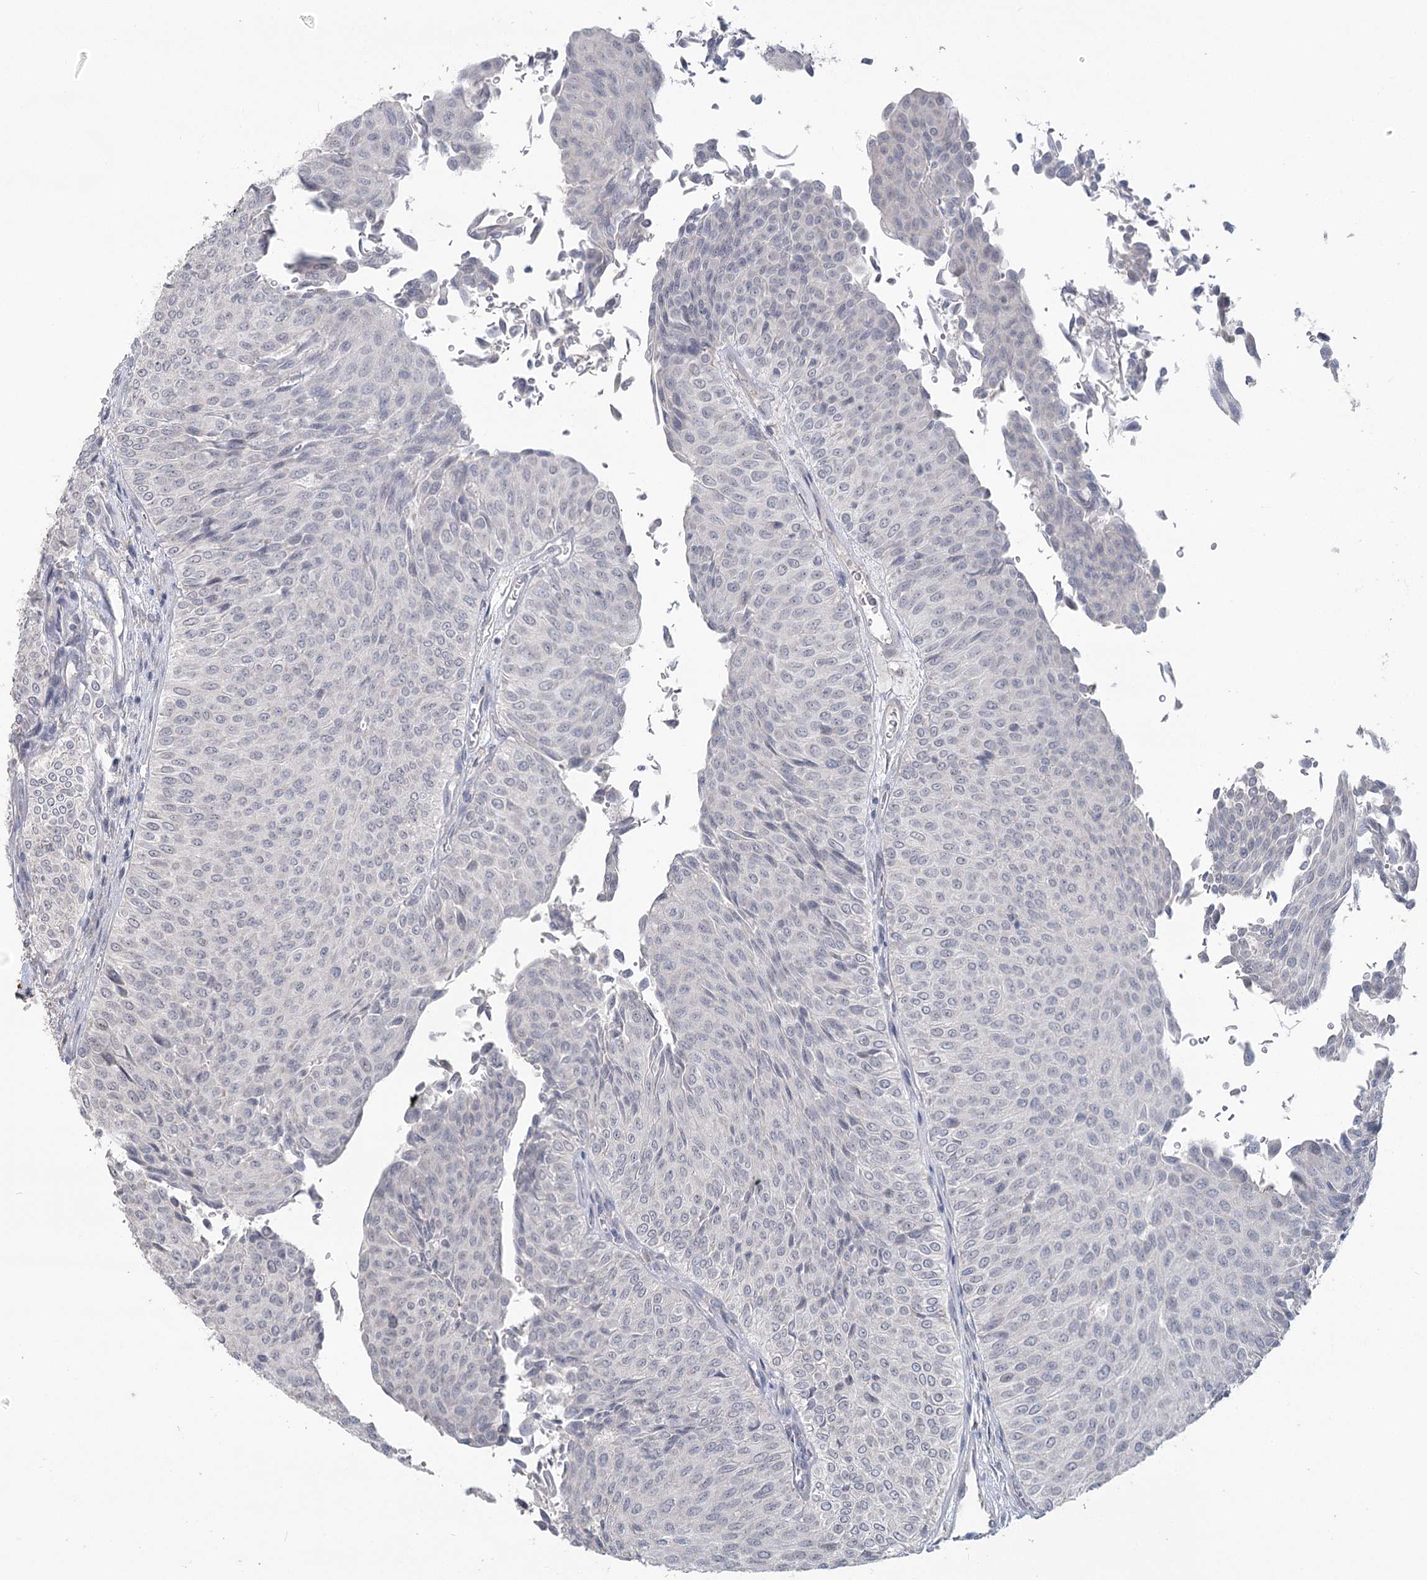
{"staining": {"intensity": "negative", "quantity": "none", "location": "none"}, "tissue": "urothelial cancer", "cell_type": "Tumor cells", "image_type": "cancer", "snomed": [{"axis": "morphology", "description": "Urothelial carcinoma, Low grade"}, {"axis": "topography", "description": "Urinary bladder"}], "caption": "High power microscopy image of an immunohistochemistry (IHC) image of urothelial carcinoma (low-grade), revealing no significant positivity in tumor cells.", "gene": "SLC9A3", "patient": {"sex": "male", "age": 78}}